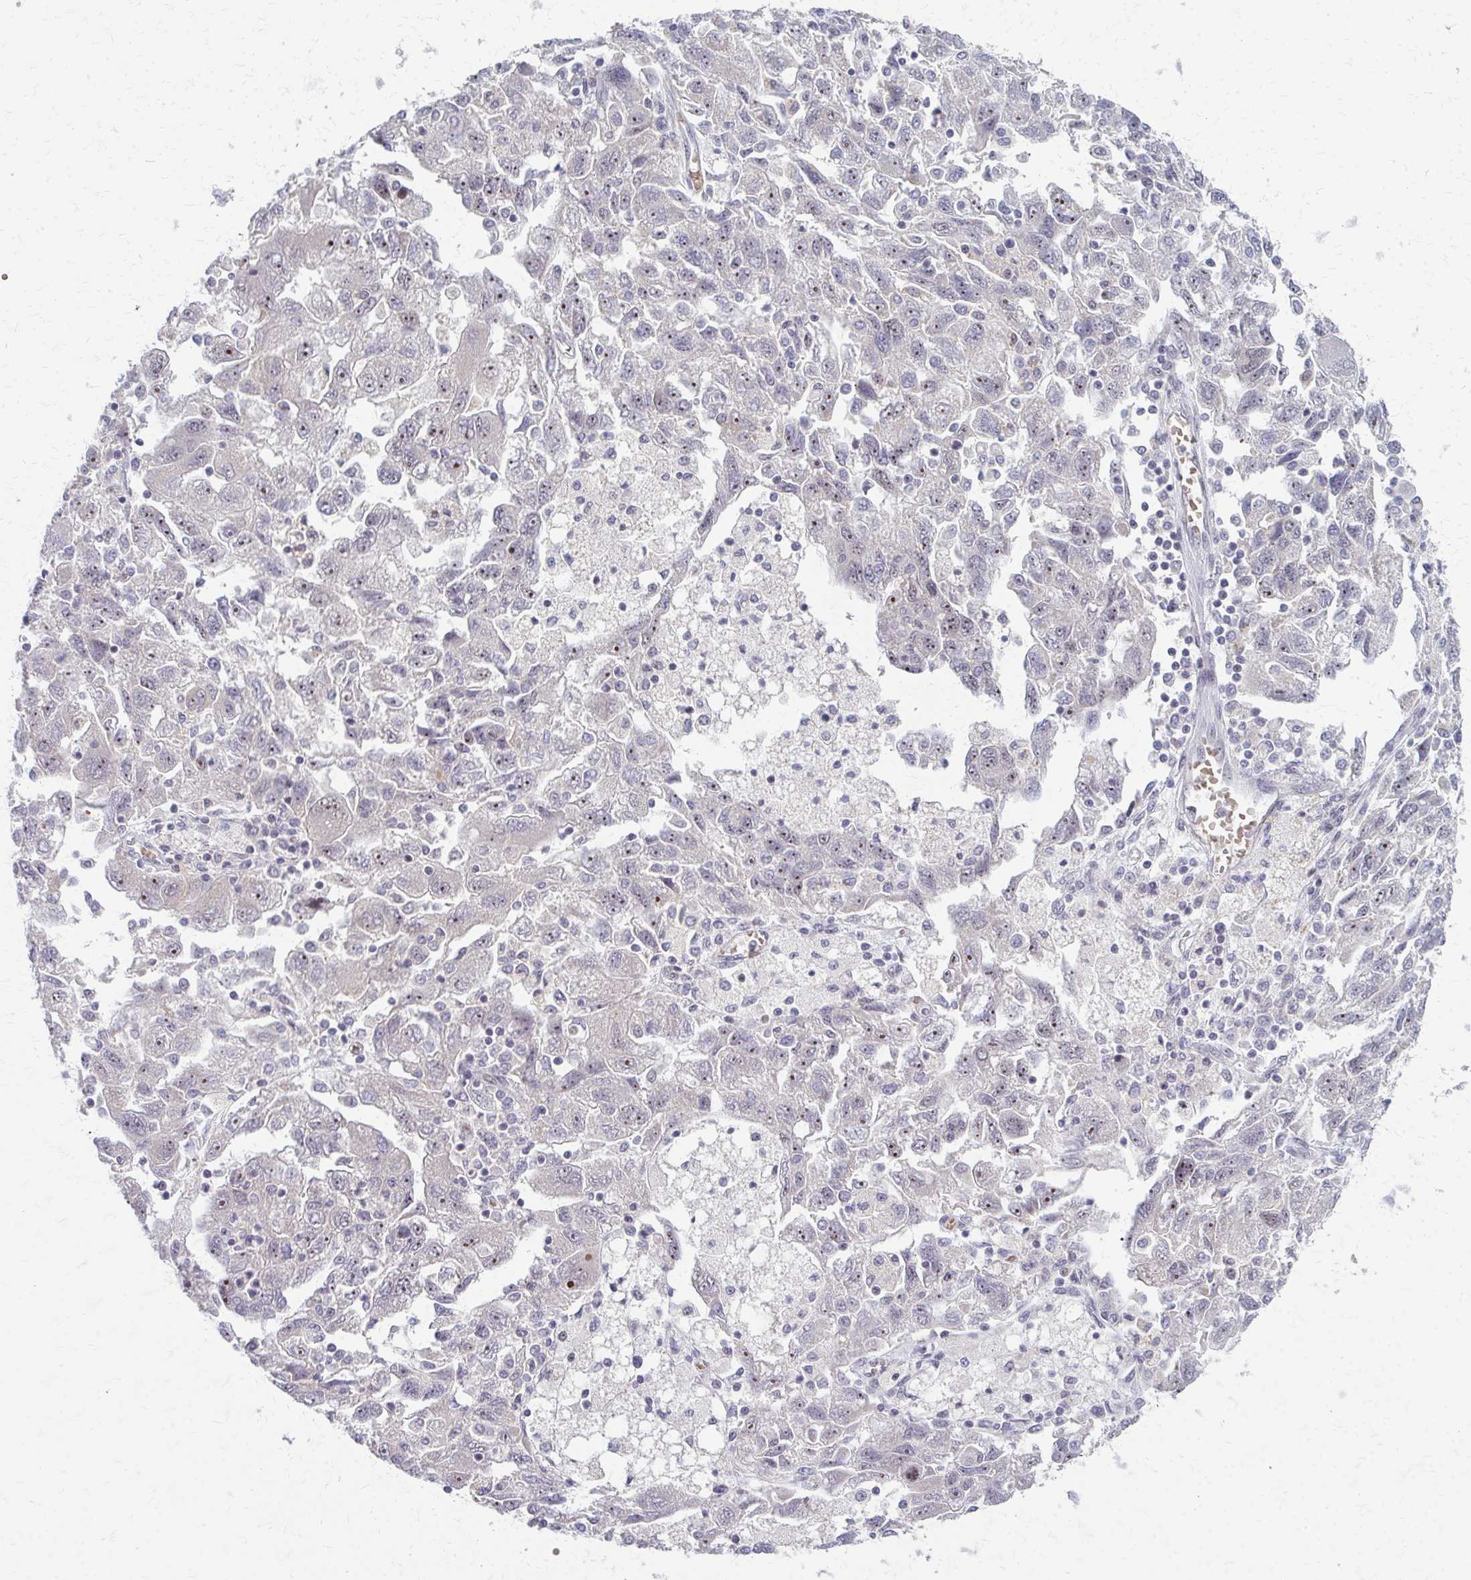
{"staining": {"intensity": "moderate", "quantity": "<25%", "location": "nuclear"}, "tissue": "ovarian cancer", "cell_type": "Tumor cells", "image_type": "cancer", "snomed": [{"axis": "morphology", "description": "Carcinoma, NOS"}, {"axis": "morphology", "description": "Cystadenocarcinoma, serous, NOS"}, {"axis": "topography", "description": "Ovary"}], "caption": "A high-resolution micrograph shows IHC staining of ovarian carcinoma, which shows moderate nuclear staining in approximately <25% of tumor cells. The staining was performed using DAB to visualize the protein expression in brown, while the nuclei were stained in blue with hematoxylin (Magnification: 20x).", "gene": "NUDT16", "patient": {"sex": "female", "age": 69}}